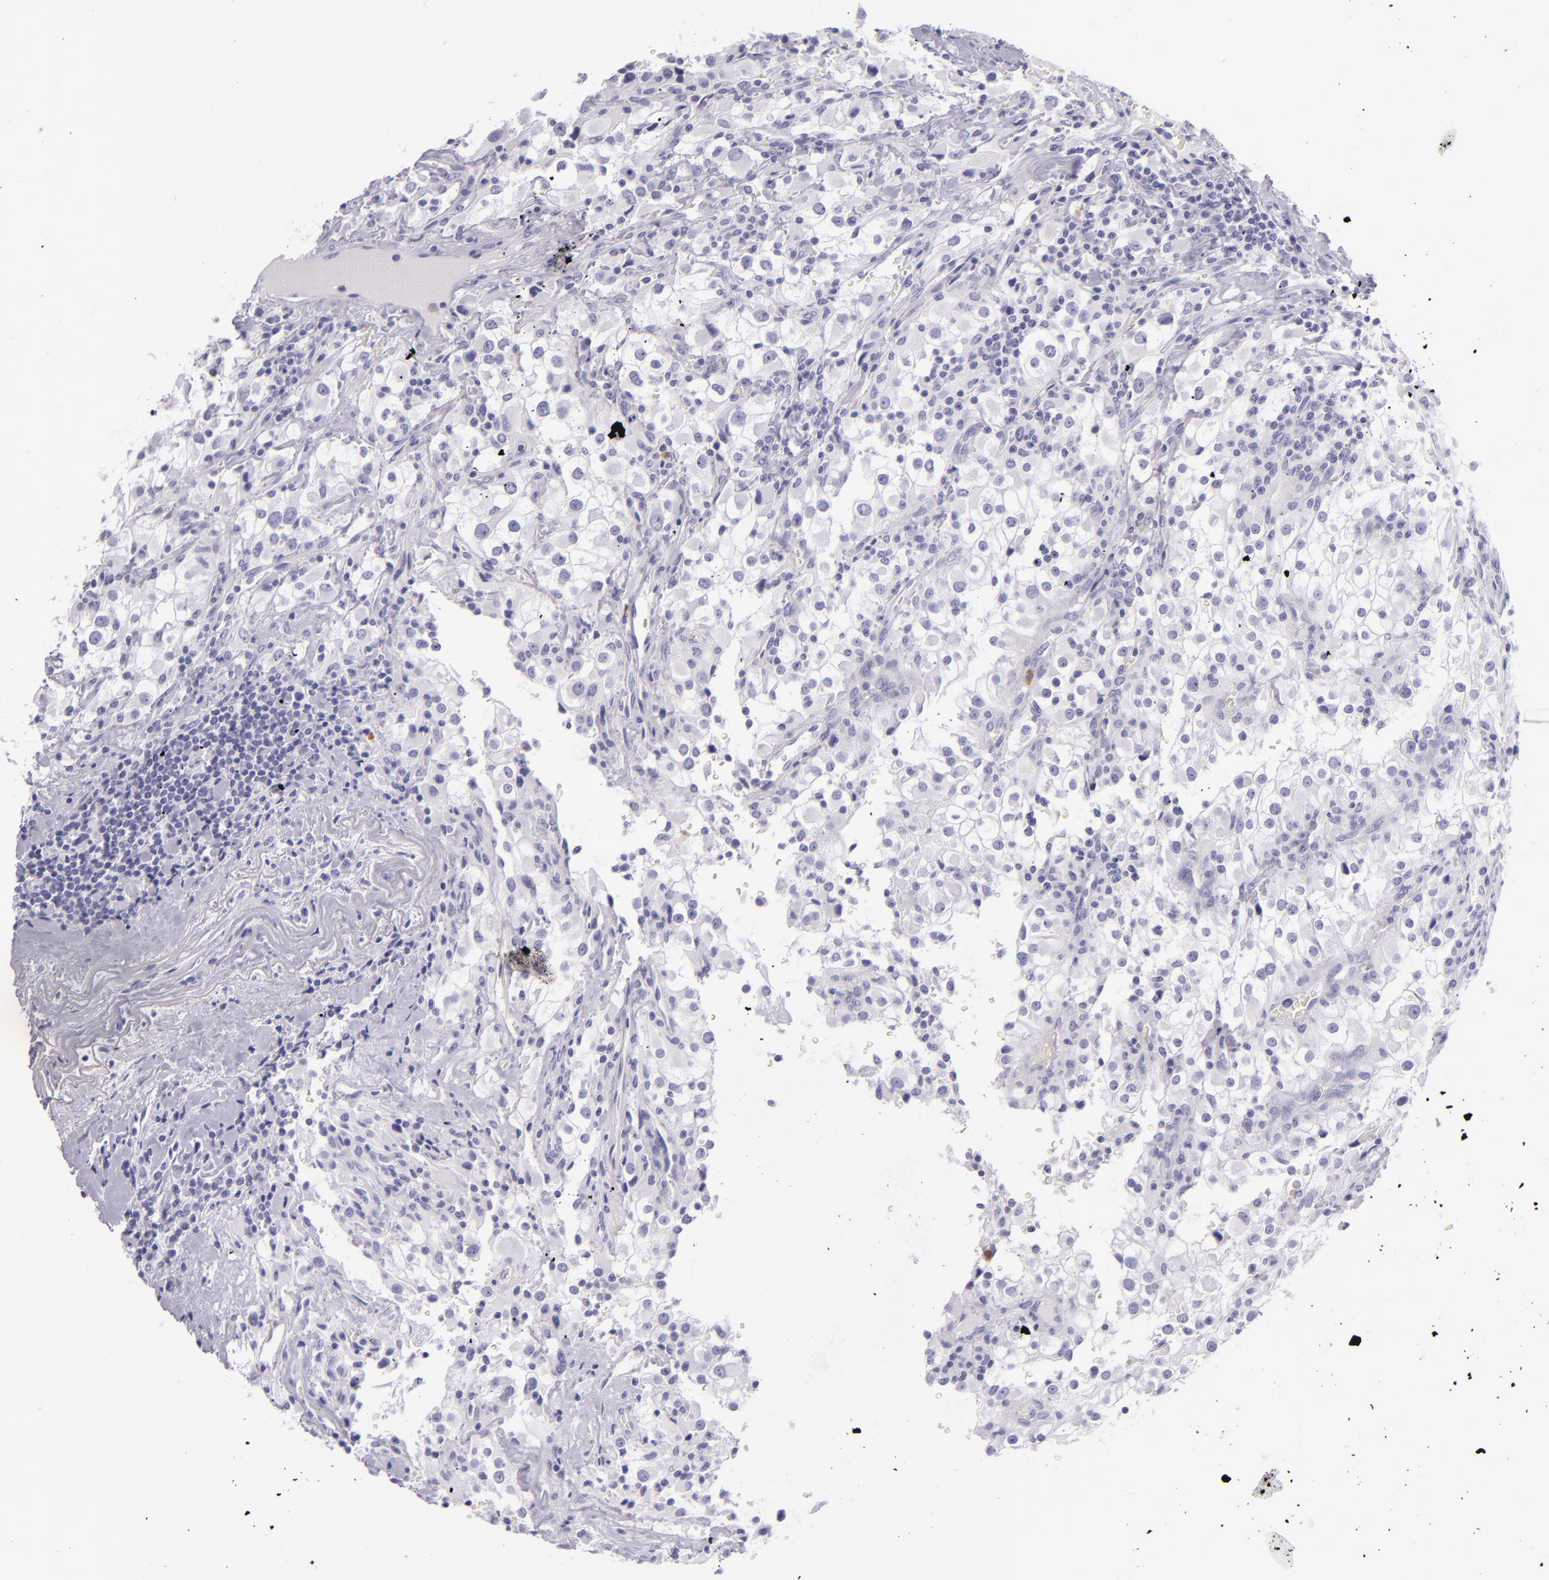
{"staining": {"intensity": "negative", "quantity": "none", "location": "none"}, "tissue": "renal cancer", "cell_type": "Tumor cells", "image_type": "cancer", "snomed": [{"axis": "morphology", "description": "Adenocarcinoma, NOS"}, {"axis": "topography", "description": "Kidney"}], "caption": "Tumor cells are negative for protein expression in human renal adenocarcinoma.", "gene": "CEACAM1", "patient": {"sex": "female", "age": 52}}